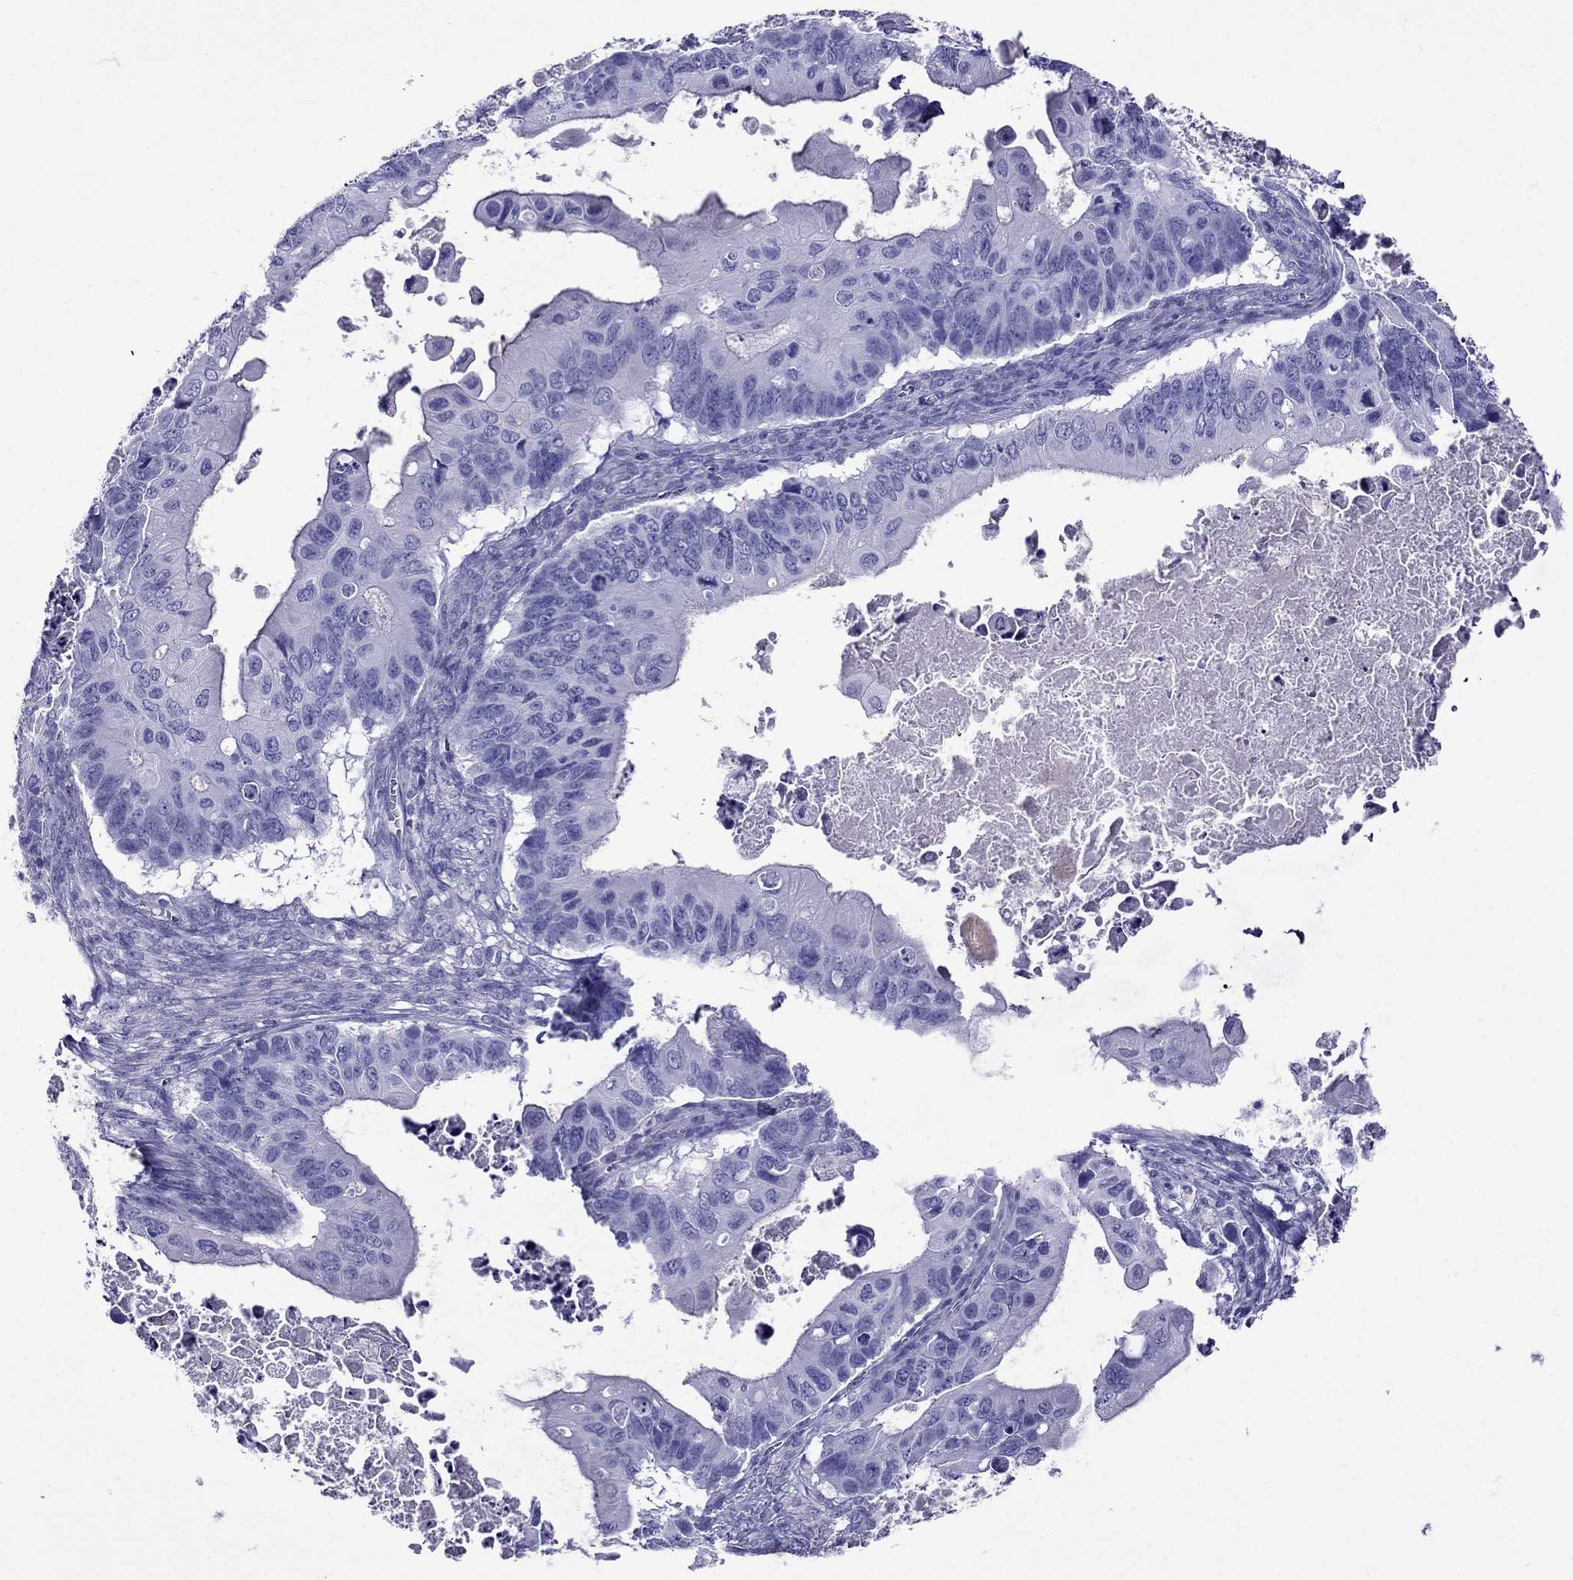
{"staining": {"intensity": "negative", "quantity": "none", "location": "none"}, "tissue": "ovarian cancer", "cell_type": "Tumor cells", "image_type": "cancer", "snomed": [{"axis": "morphology", "description": "Cystadenocarcinoma, mucinous, NOS"}, {"axis": "topography", "description": "Ovary"}], "caption": "Ovarian cancer (mucinous cystadenocarcinoma) was stained to show a protein in brown. There is no significant positivity in tumor cells. The staining is performed using DAB brown chromogen with nuclei counter-stained in using hematoxylin.", "gene": "CRYBA1", "patient": {"sex": "female", "age": 64}}